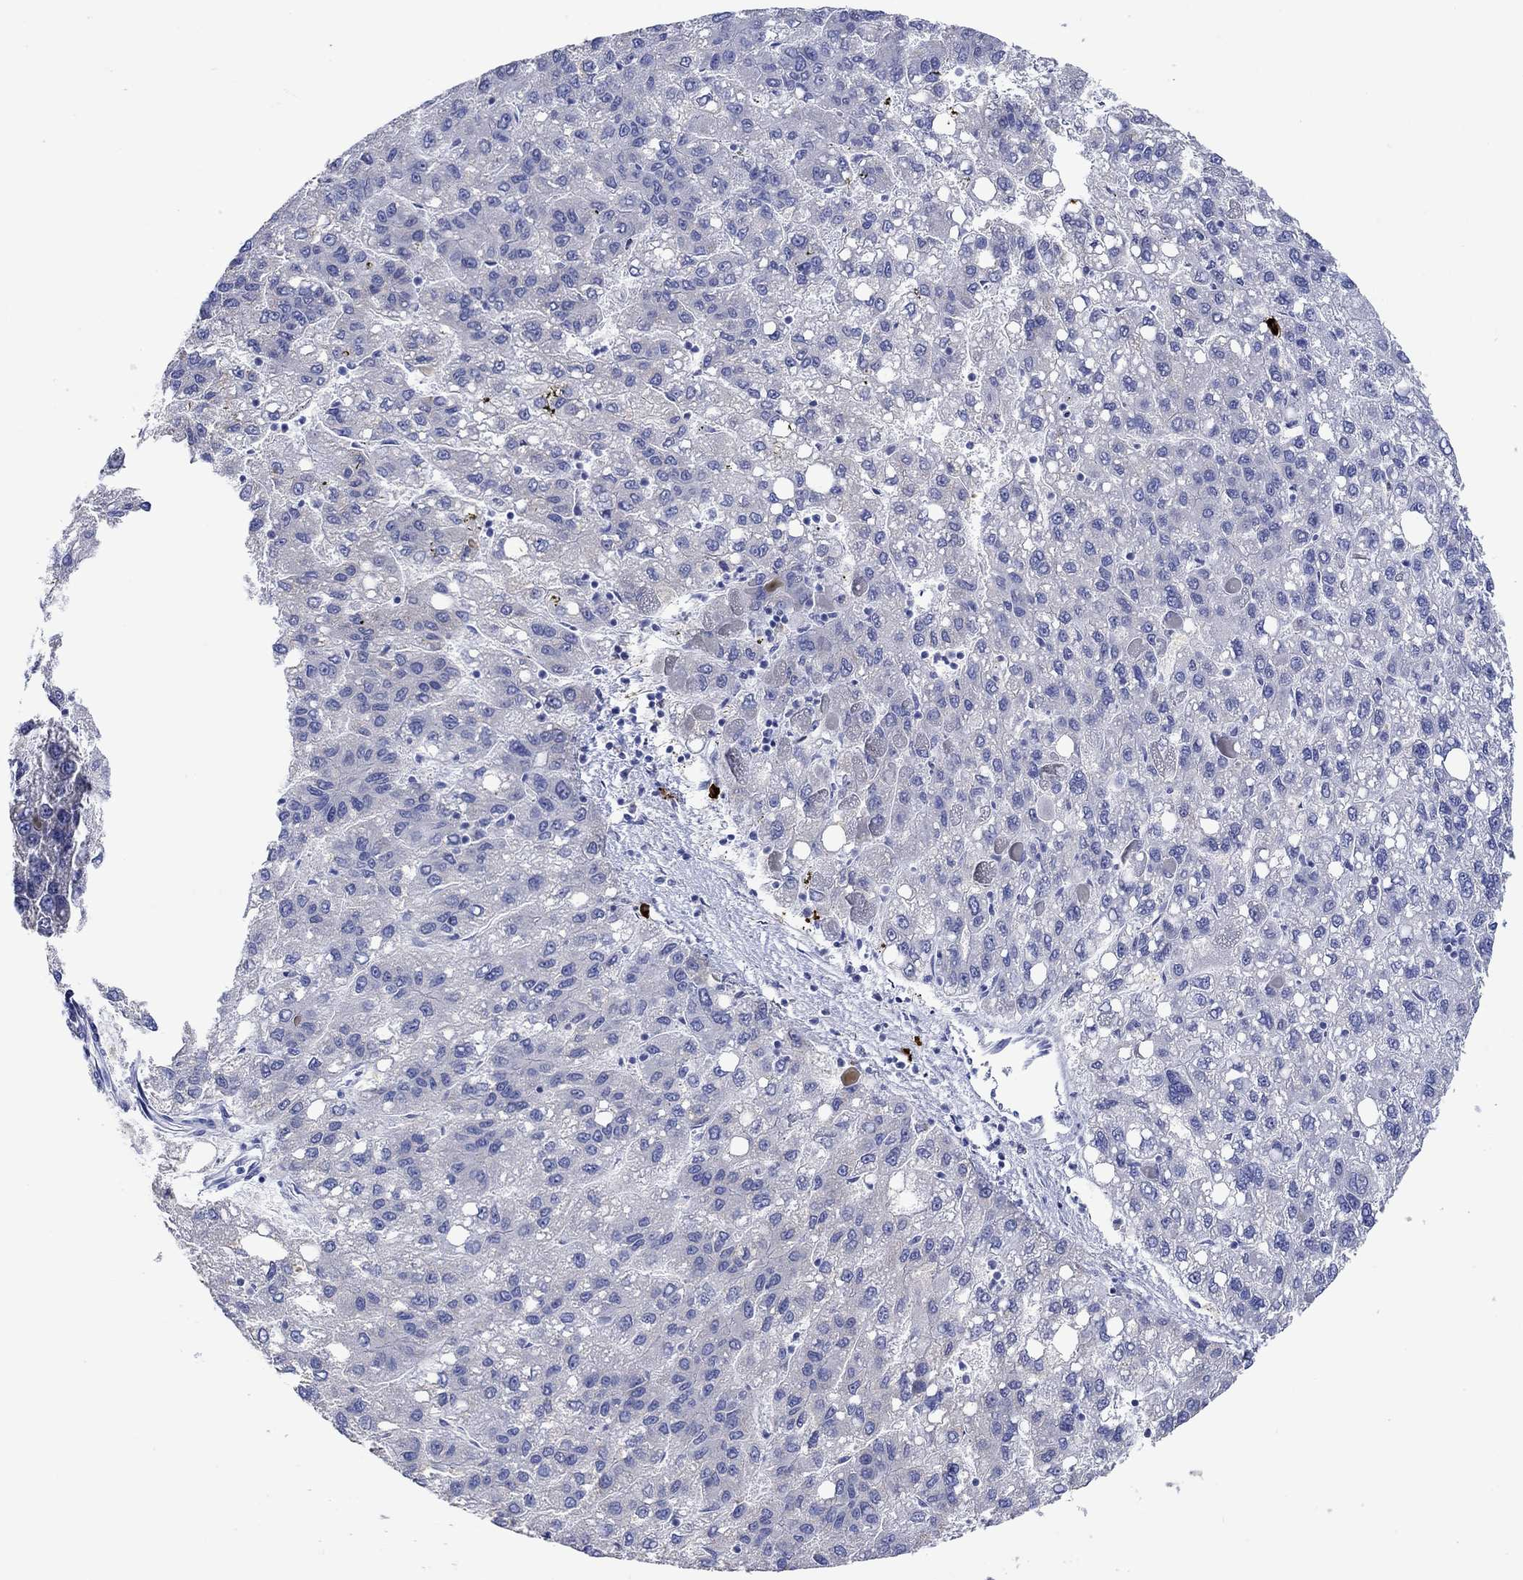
{"staining": {"intensity": "negative", "quantity": "none", "location": "none"}, "tissue": "liver cancer", "cell_type": "Tumor cells", "image_type": "cancer", "snomed": [{"axis": "morphology", "description": "Carcinoma, Hepatocellular, NOS"}, {"axis": "topography", "description": "Liver"}], "caption": "Immunohistochemical staining of human liver hepatocellular carcinoma demonstrates no significant staining in tumor cells.", "gene": "P2RY6", "patient": {"sex": "female", "age": 82}}